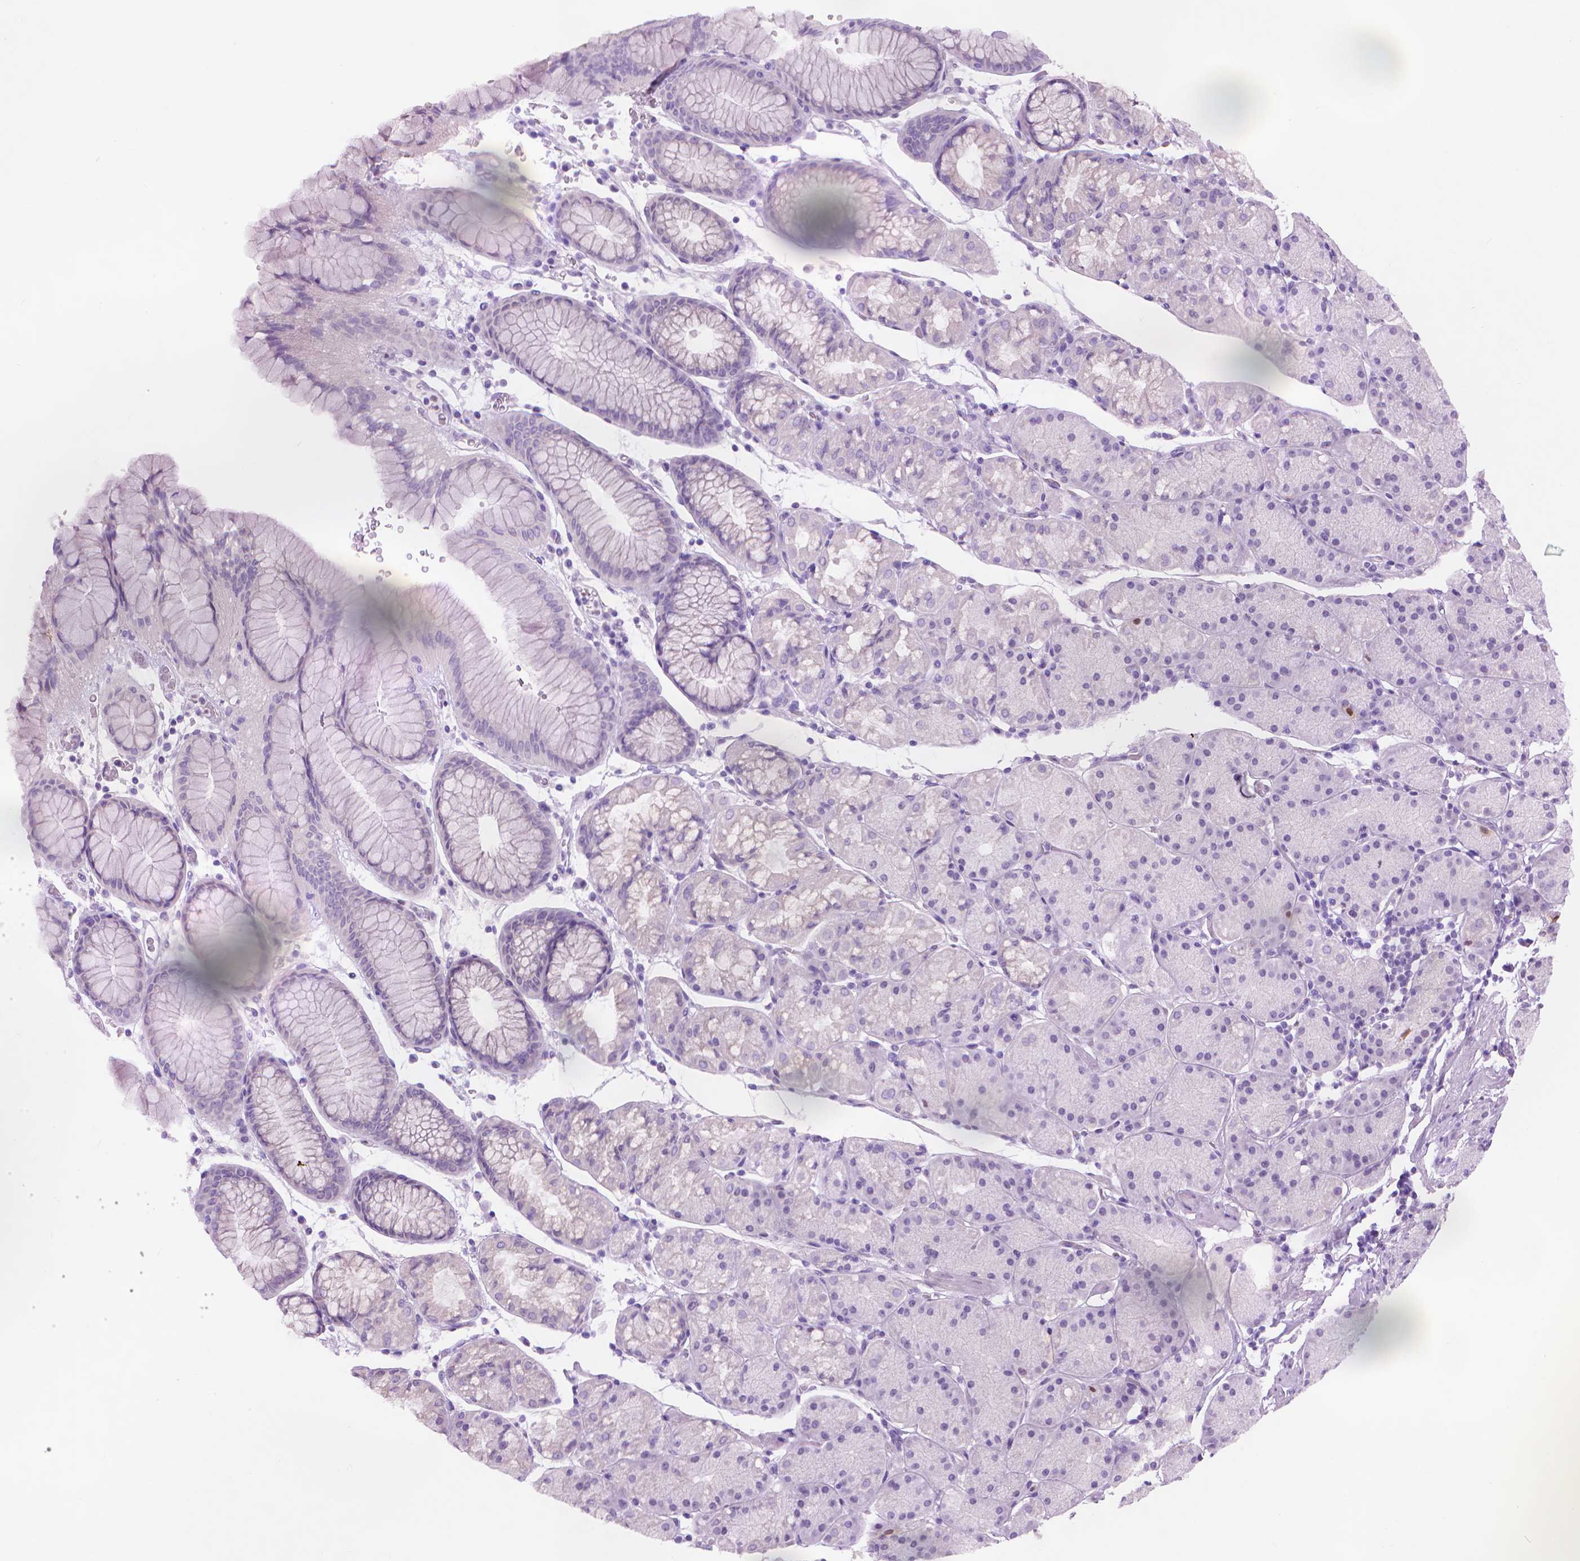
{"staining": {"intensity": "negative", "quantity": "none", "location": "none"}, "tissue": "stomach", "cell_type": "Glandular cells", "image_type": "normal", "snomed": [{"axis": "morphology", "description": "Normal tissue, NOS"}, {"axis": "topography", "description": "Stomach, upper"}, {"axis": "topography", "description": "Stomach"}], "caption": "High magnification brightfield microscopy of benign stomach stained with DAB (brown) and counterstained with hematoxylin (blue): glandular cells show no significant positivity.", "gene": "TTC29", "patient": {"sex": "male", "age": 76}}